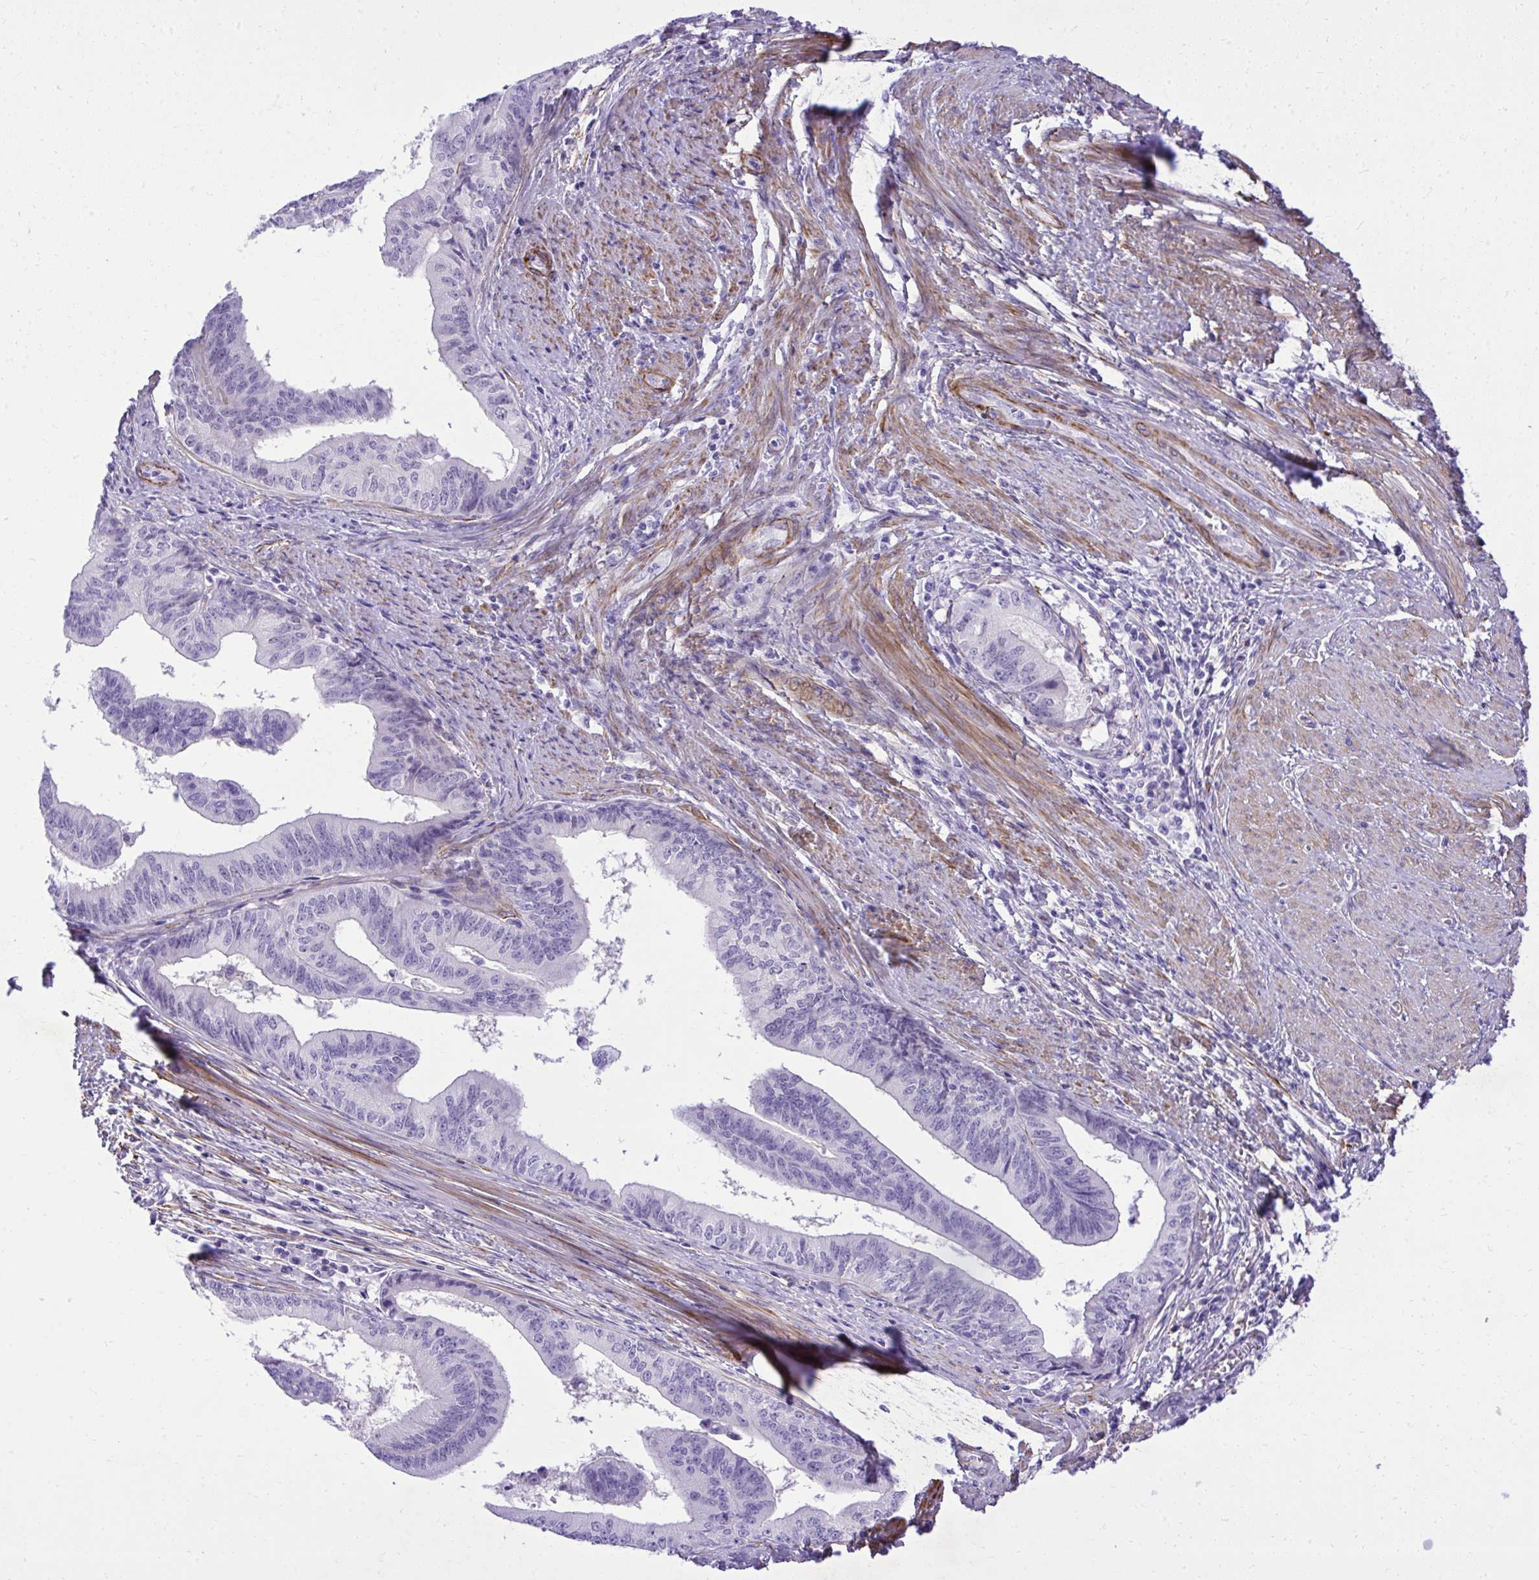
{"staining": {"intensity": "negative", "quantity": "none", "location": "none"}, "tissue": "endometrial cancer", "cell_type": "Tumor cells", "image_type": "cancer", "snomed": [{"axis": "morphology", "description": "Adenocarcinoma, NOS"}, {"axis": "topography", "description": "Endometrium"}], "caption": "A high-resolution photomicrograph shows immunohistochemistry staining of endometrial cancer (adenocarcinoma), which exhibits no significant staining in tumor cells. Brightfield microscopy of immunohistochemistry stained with DAB (brown) and hematoxylin (blue), captured at high magnification.", "gene": "PITPNM3", "patient": {"sex": "female", "age": 65}}